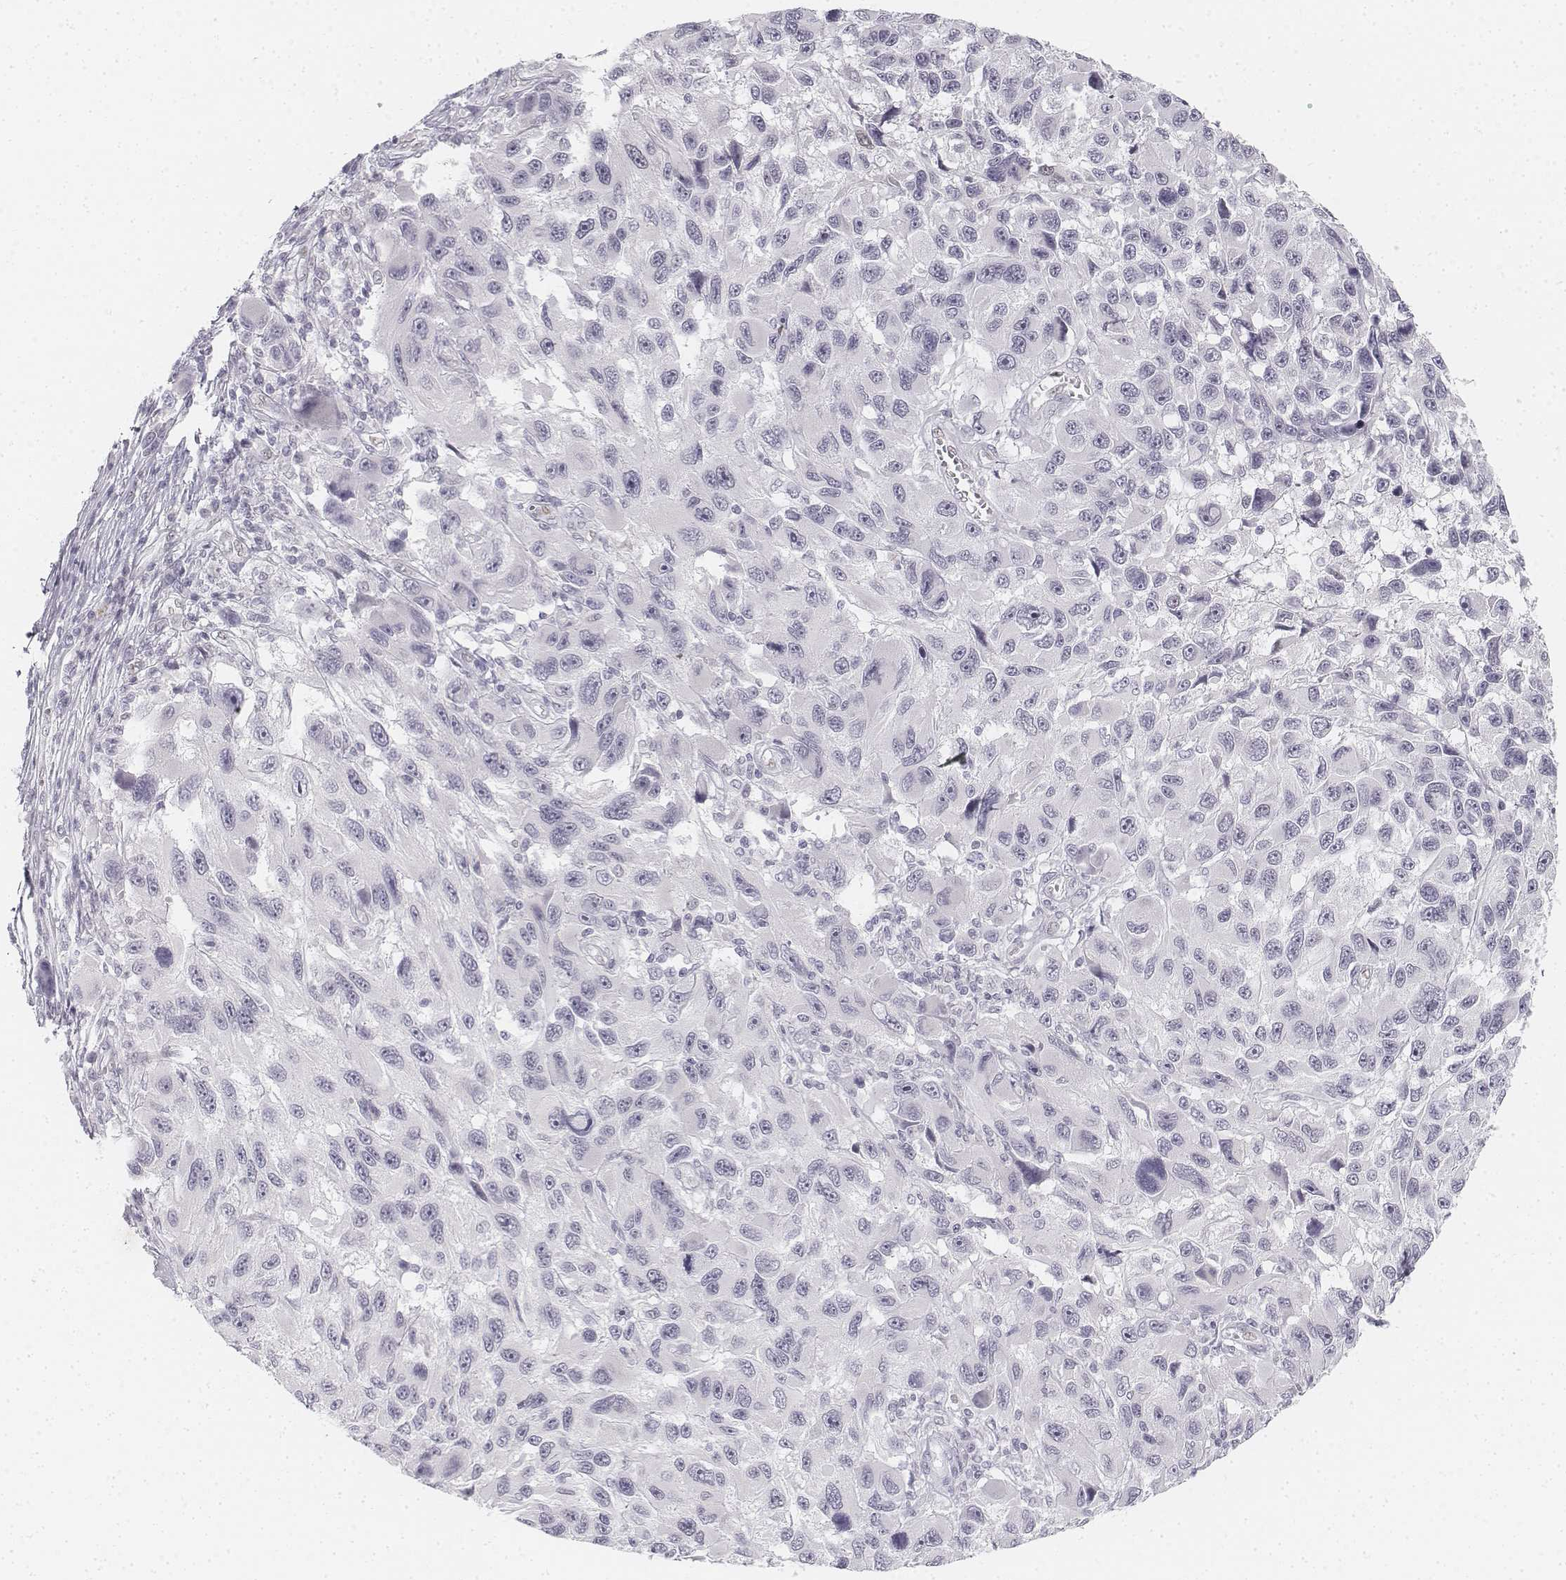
{"staining": {"intensity": "negative", "quantity": "none", "location": "none"}, "tissue": "melanoma", "cell_type": "Tumor cells", "image_type": "cancer", "snomed": [{"axis": "morphology", "description": "Malignant melanoma, NOS"}, {"axis": "topography", "description": "Skin"}], "caption": "Tumor cells show no significant positivity in melanoma.", "gene": "KRTAP2-1", "patient": {"sex": "male", "age": 53}}